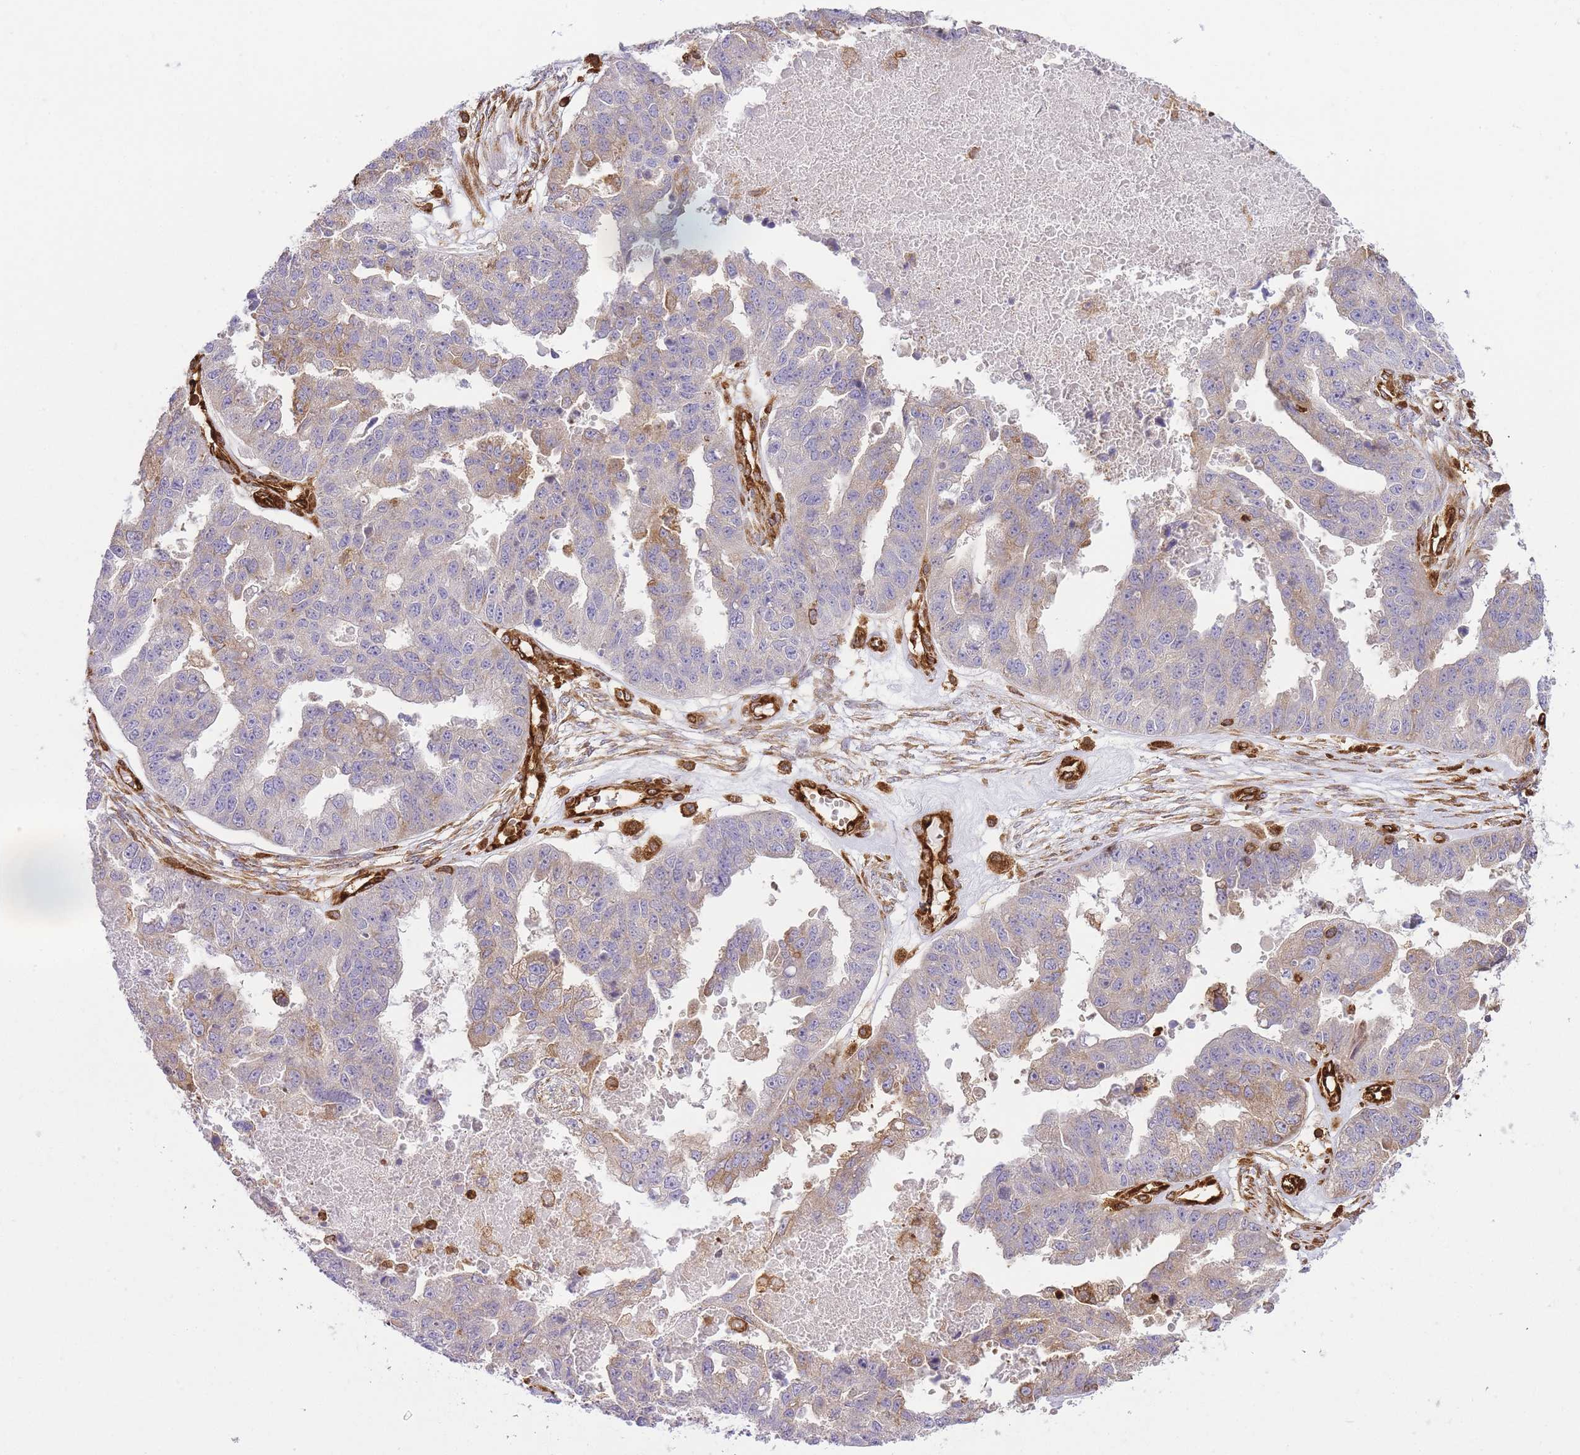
{"staining": {"intensity": "weak", "quantity": "25%-75%", "location": "cytoplasmic/membranous"}, "tissue": "ovarian cancer", "cell_type": "Tumor cells", "image_type": "cancer", "snomed": [{"axis": "morphology", "description": "Cystadenocarcinoma, serous, NOS"}, {"axis": "topography", "description": "Ovary"}], "caption": "An immunohistochemistry (IHC) micrograph of neoplastic tissue is shown. Protein staining in brown highlights weak cytoplasmic/membranous positivity in ovarian cancer within tumor cells.", "gene": "MSN", "patient": {"sex": "female", "age": 58}}